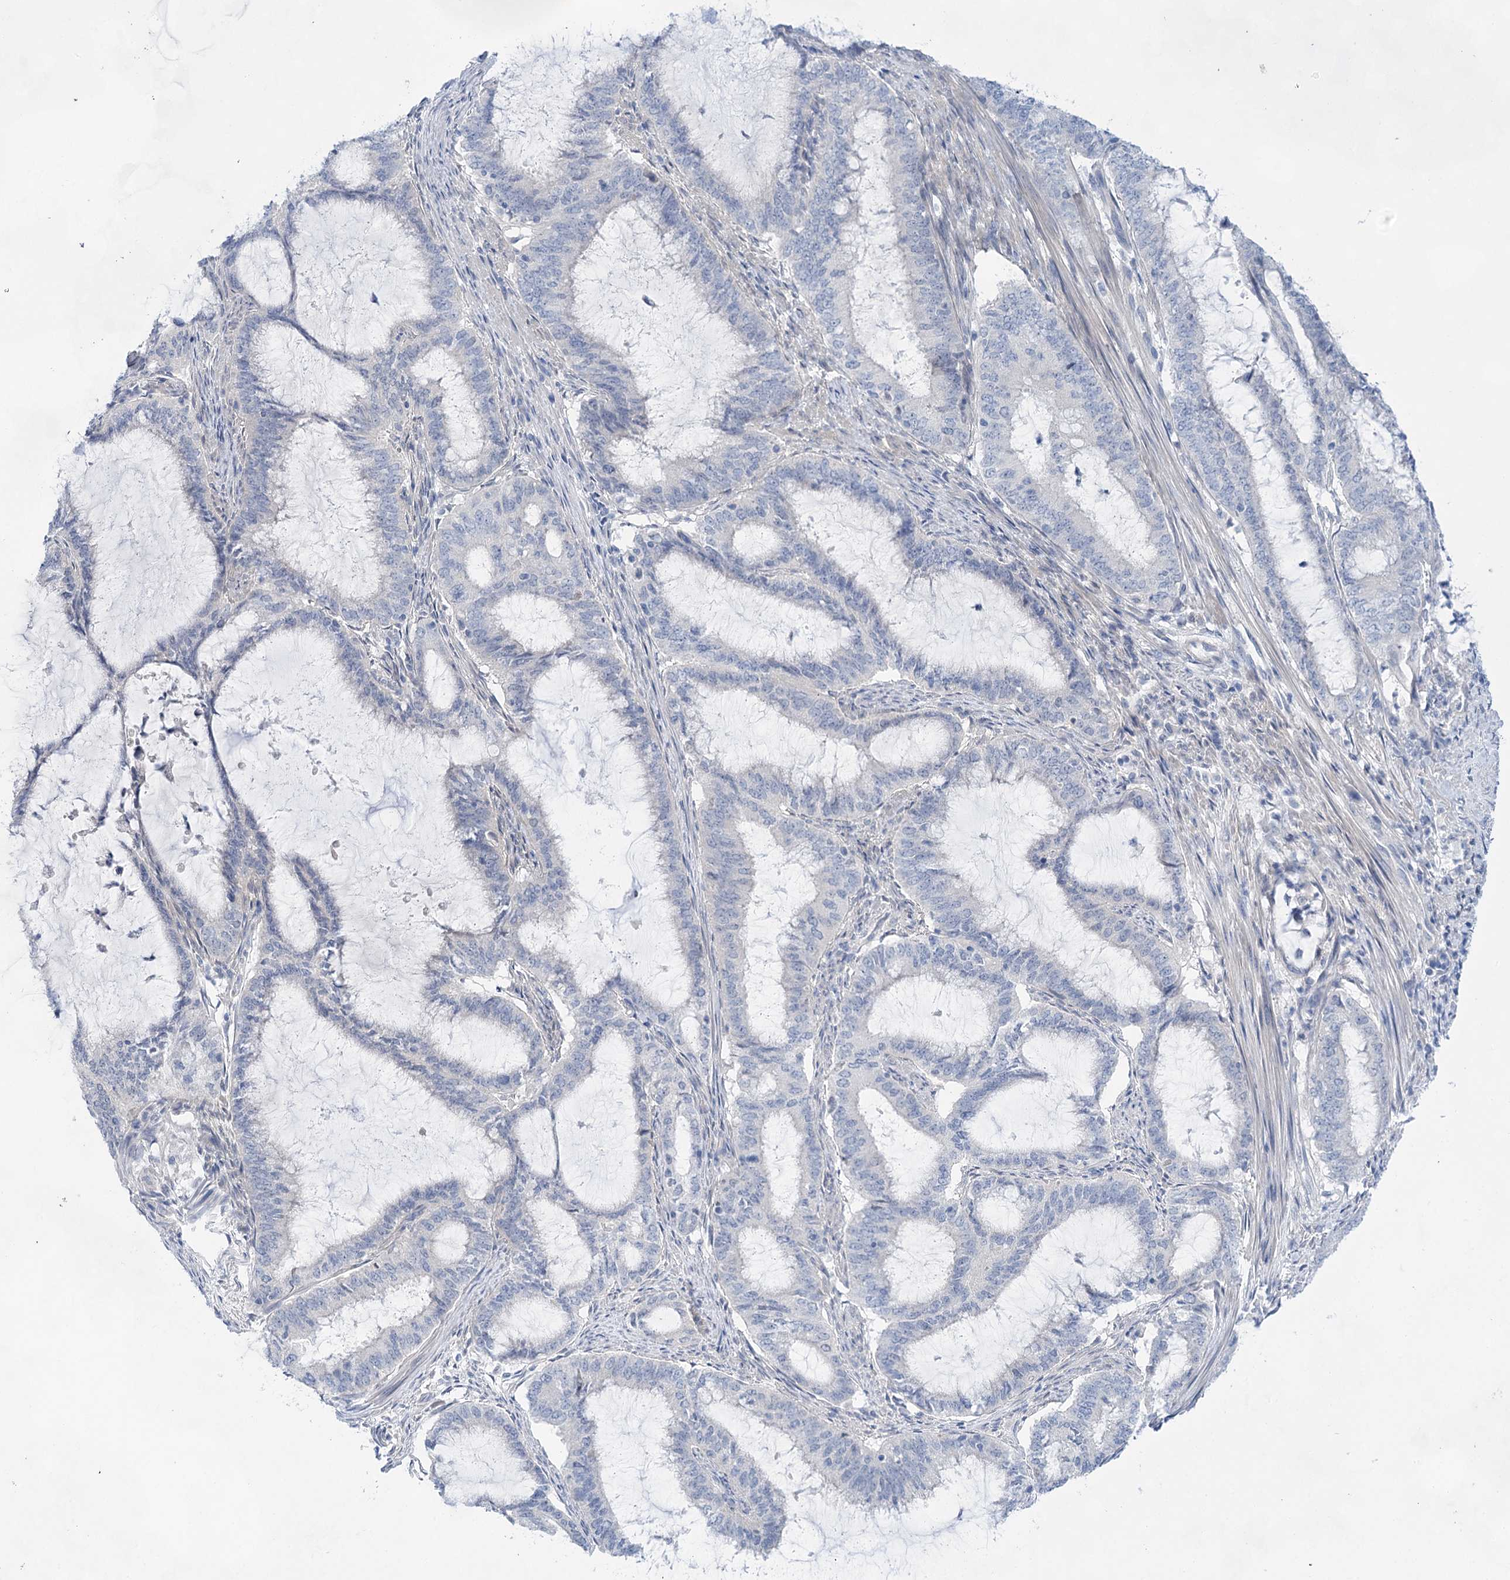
{"staining": {"intensity": "negative", "quantity": "none", "location": "none"}, "tissue": "endometrial cancer", "cell_type": "Tumor cells", "image_type": "cancer", "snomed": [{"axis": "morphology", "description": "Adenocarcinoma, NOS"}, {"axis": "topography", "description": "Endometrium"}], "caption": "A photomicrograph of human adenocarcinoma (endometrial) is negative for staining in tumor cells.", "gene": "LALBA", "patient": {"sex": "female", "age": 51}}